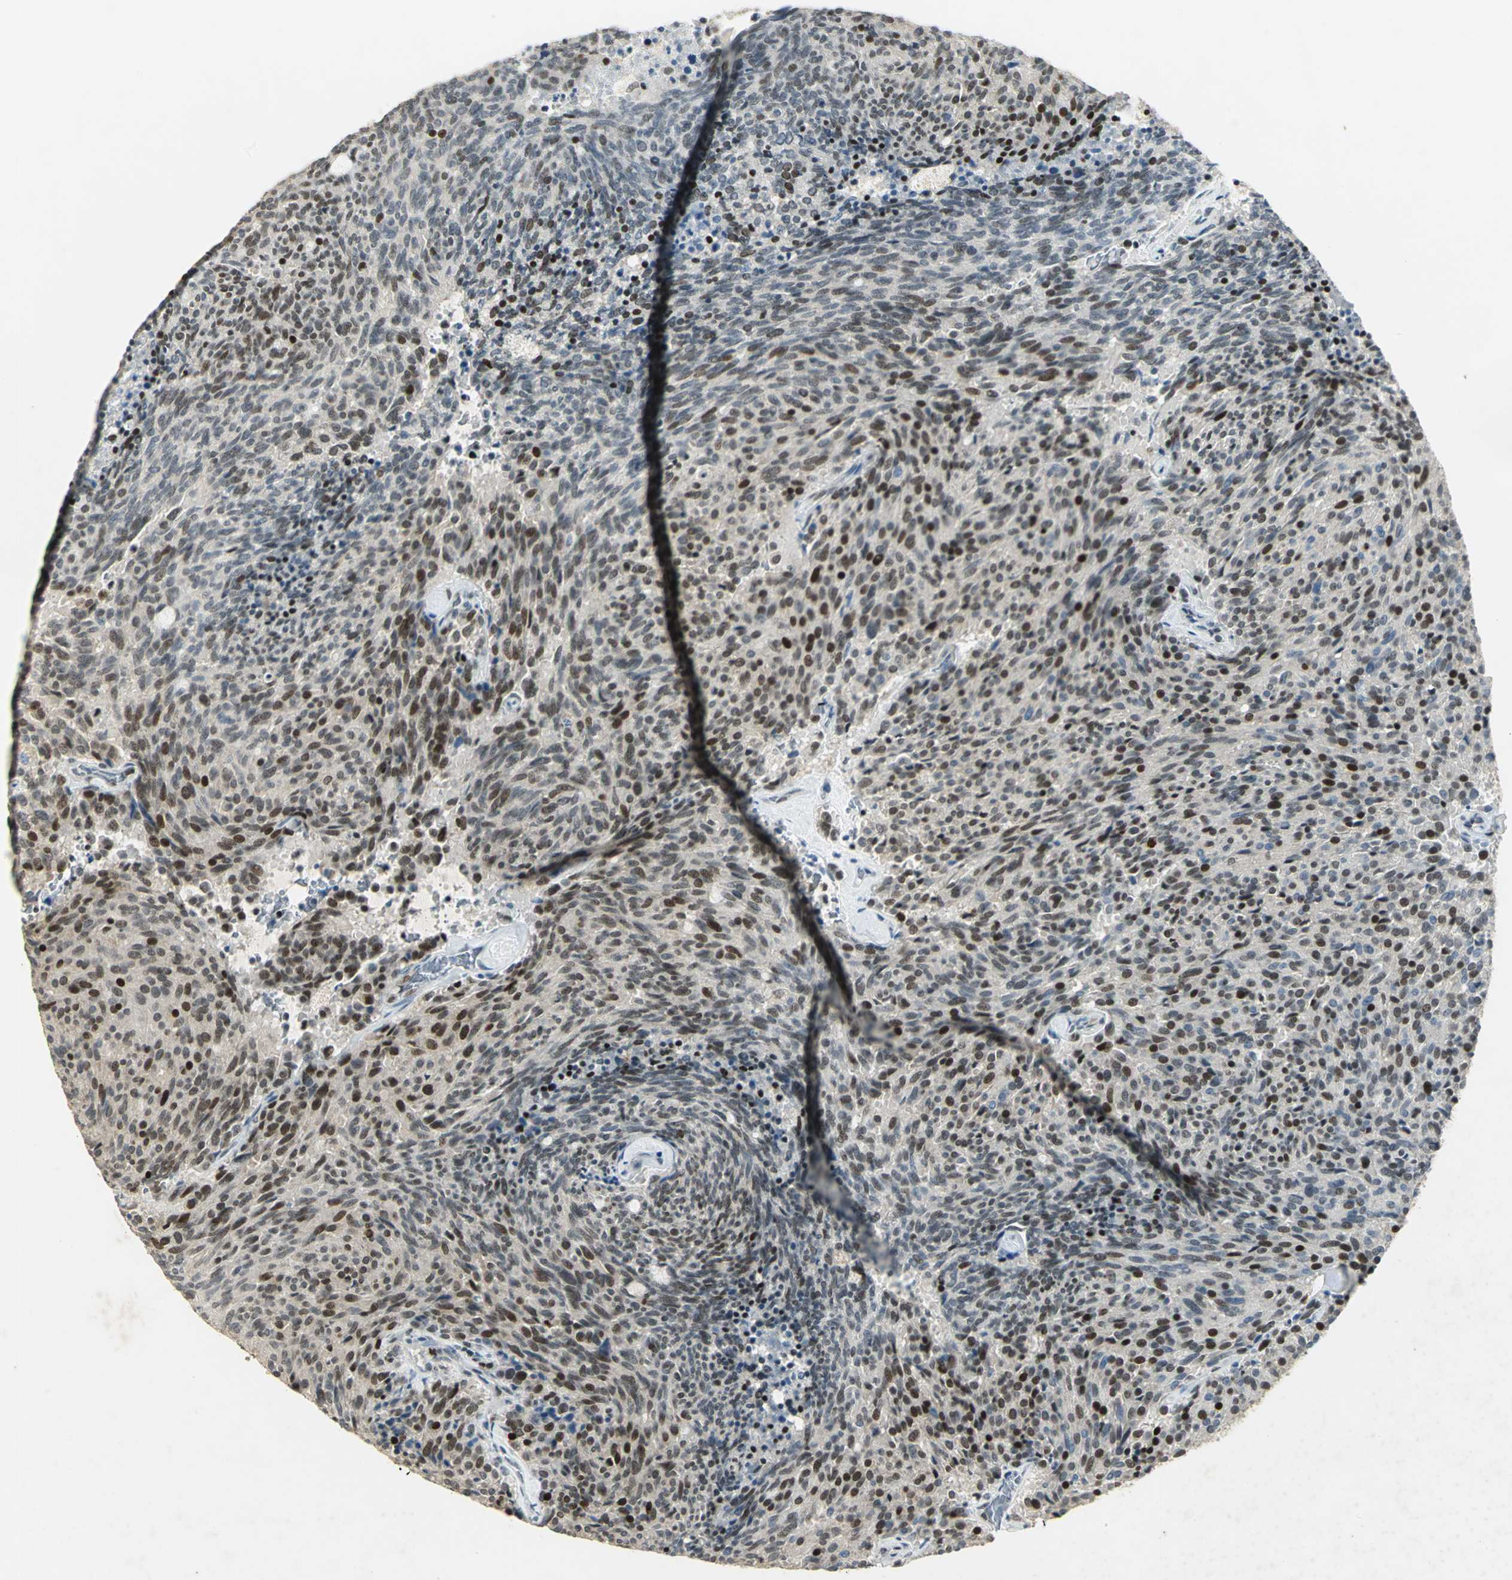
{"staining": {"intensity": "strong", "quantity": "25%-75%", "location": "nuclear"}, "tissue": "carcinoid", "cell_type": "Tumor cells", "image_type": "cancer", "snomed": [{"axis": "morphology", "description": "Carcinoid, malignant, NOS"}, {"axis": "topography", "description": "Pancreas"}], "caption": "DAB (3,3'-diaminobenzidine) immunohistochemical staining of human malignant carcinoid shows strong nuclear protein positivity in approximately 25%-75% of tumor cells. (brown staining indicates protein expression, while blue staining denotes nuclei).", "gene": "AK6", "patient": {"sex": "female", "age": 54}}